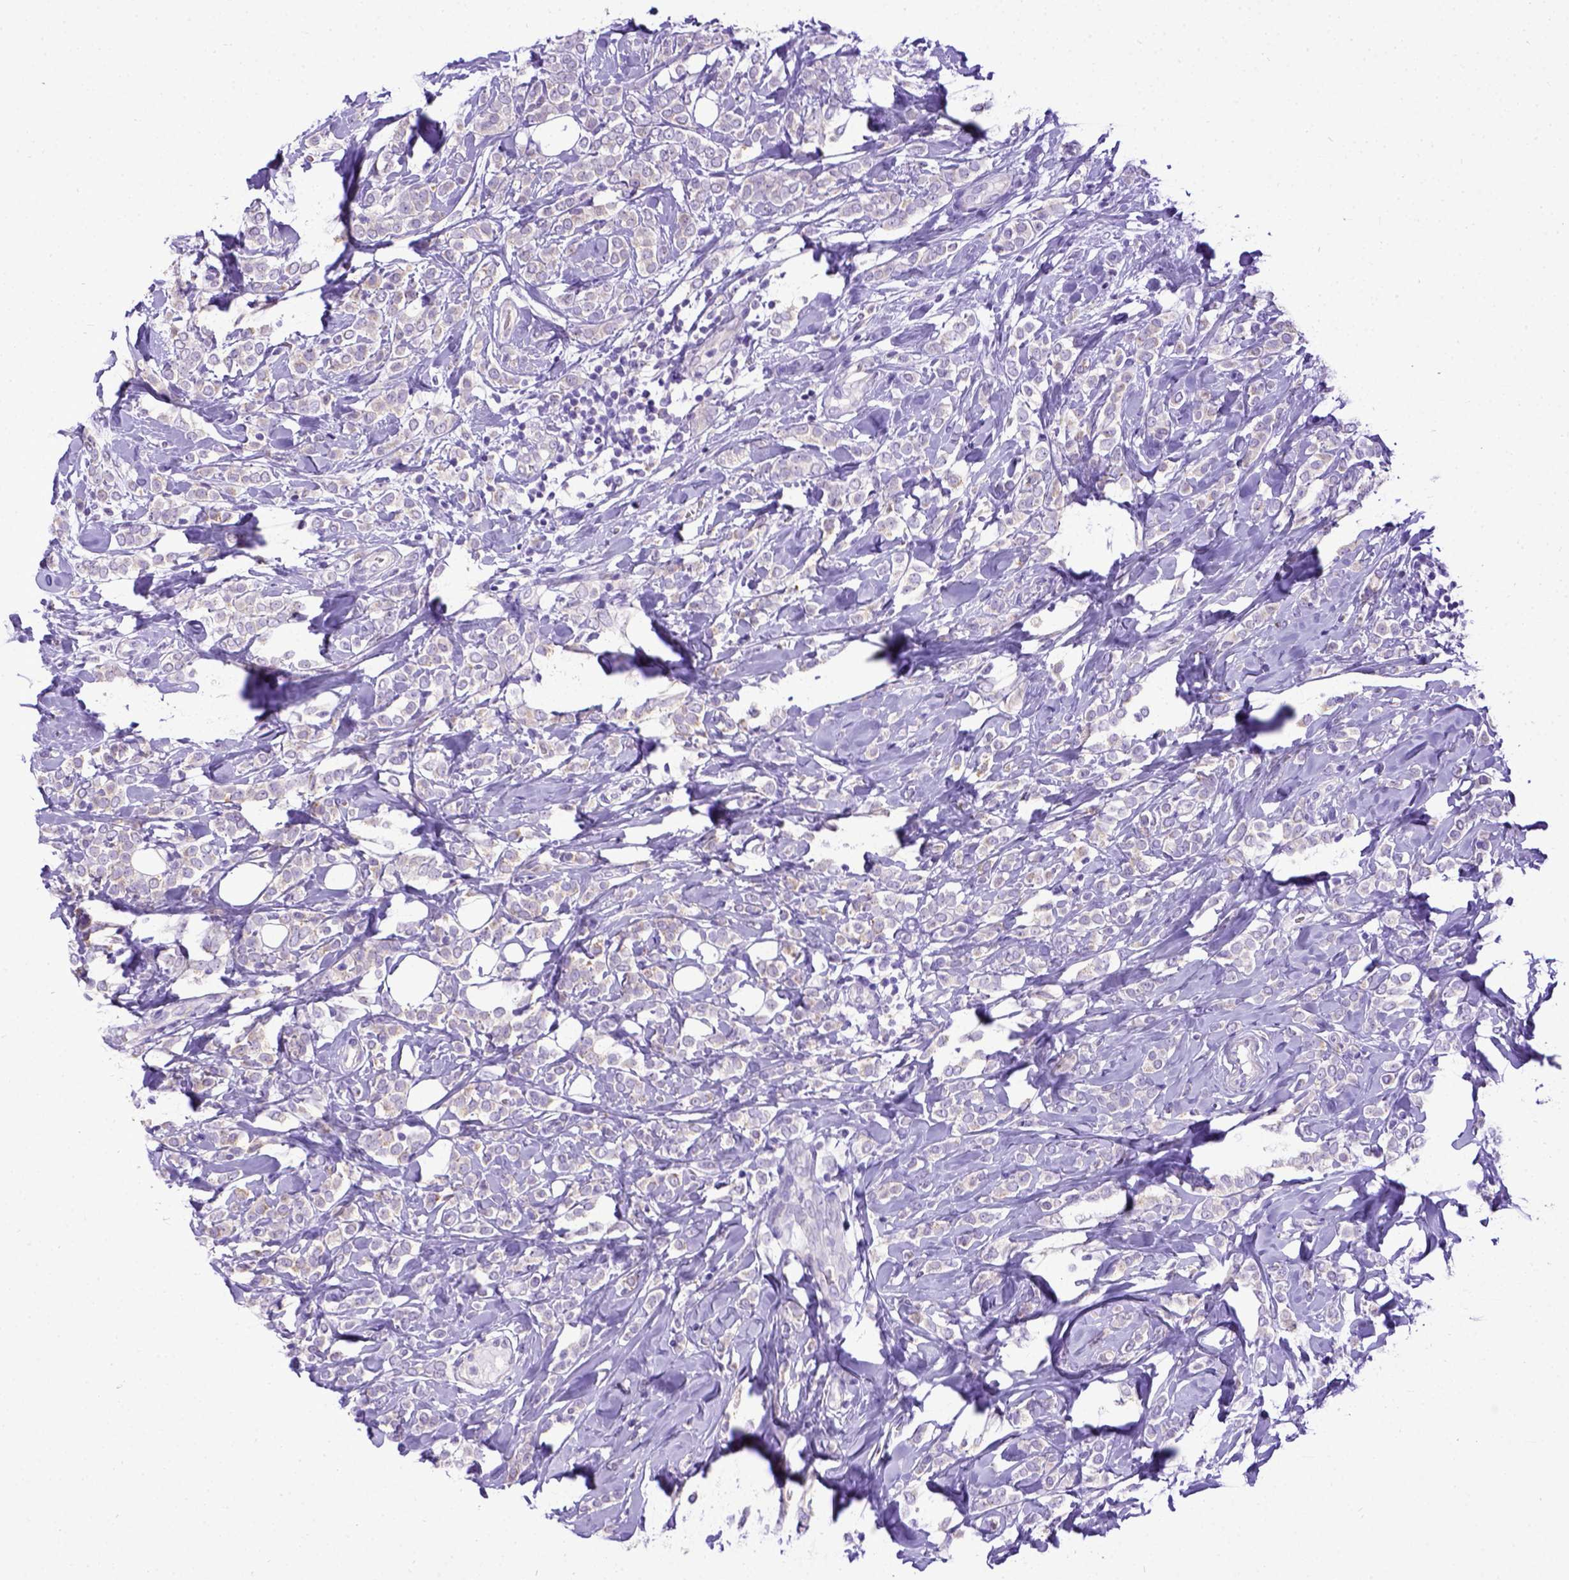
{"staining": {"intensity": "negative", "quantity": "none", "location": "none"}, "tissue": "breast cancer", "cell_type": "Tumor cells", "image_type": "cancer", "snomed": [{"axis": "morphology", "description": "Lobular carcinoma"}, {"axis": "topography", "description": "Breast"}], "caption": "Immunohistochemistry of breast lobular carcinoma reveals no staining in tumor cells. (DAB immunohistochemistry (IHC), high magnification).", "gene": "SPEF1", "patient": {"sex": "female", "age": 49}}